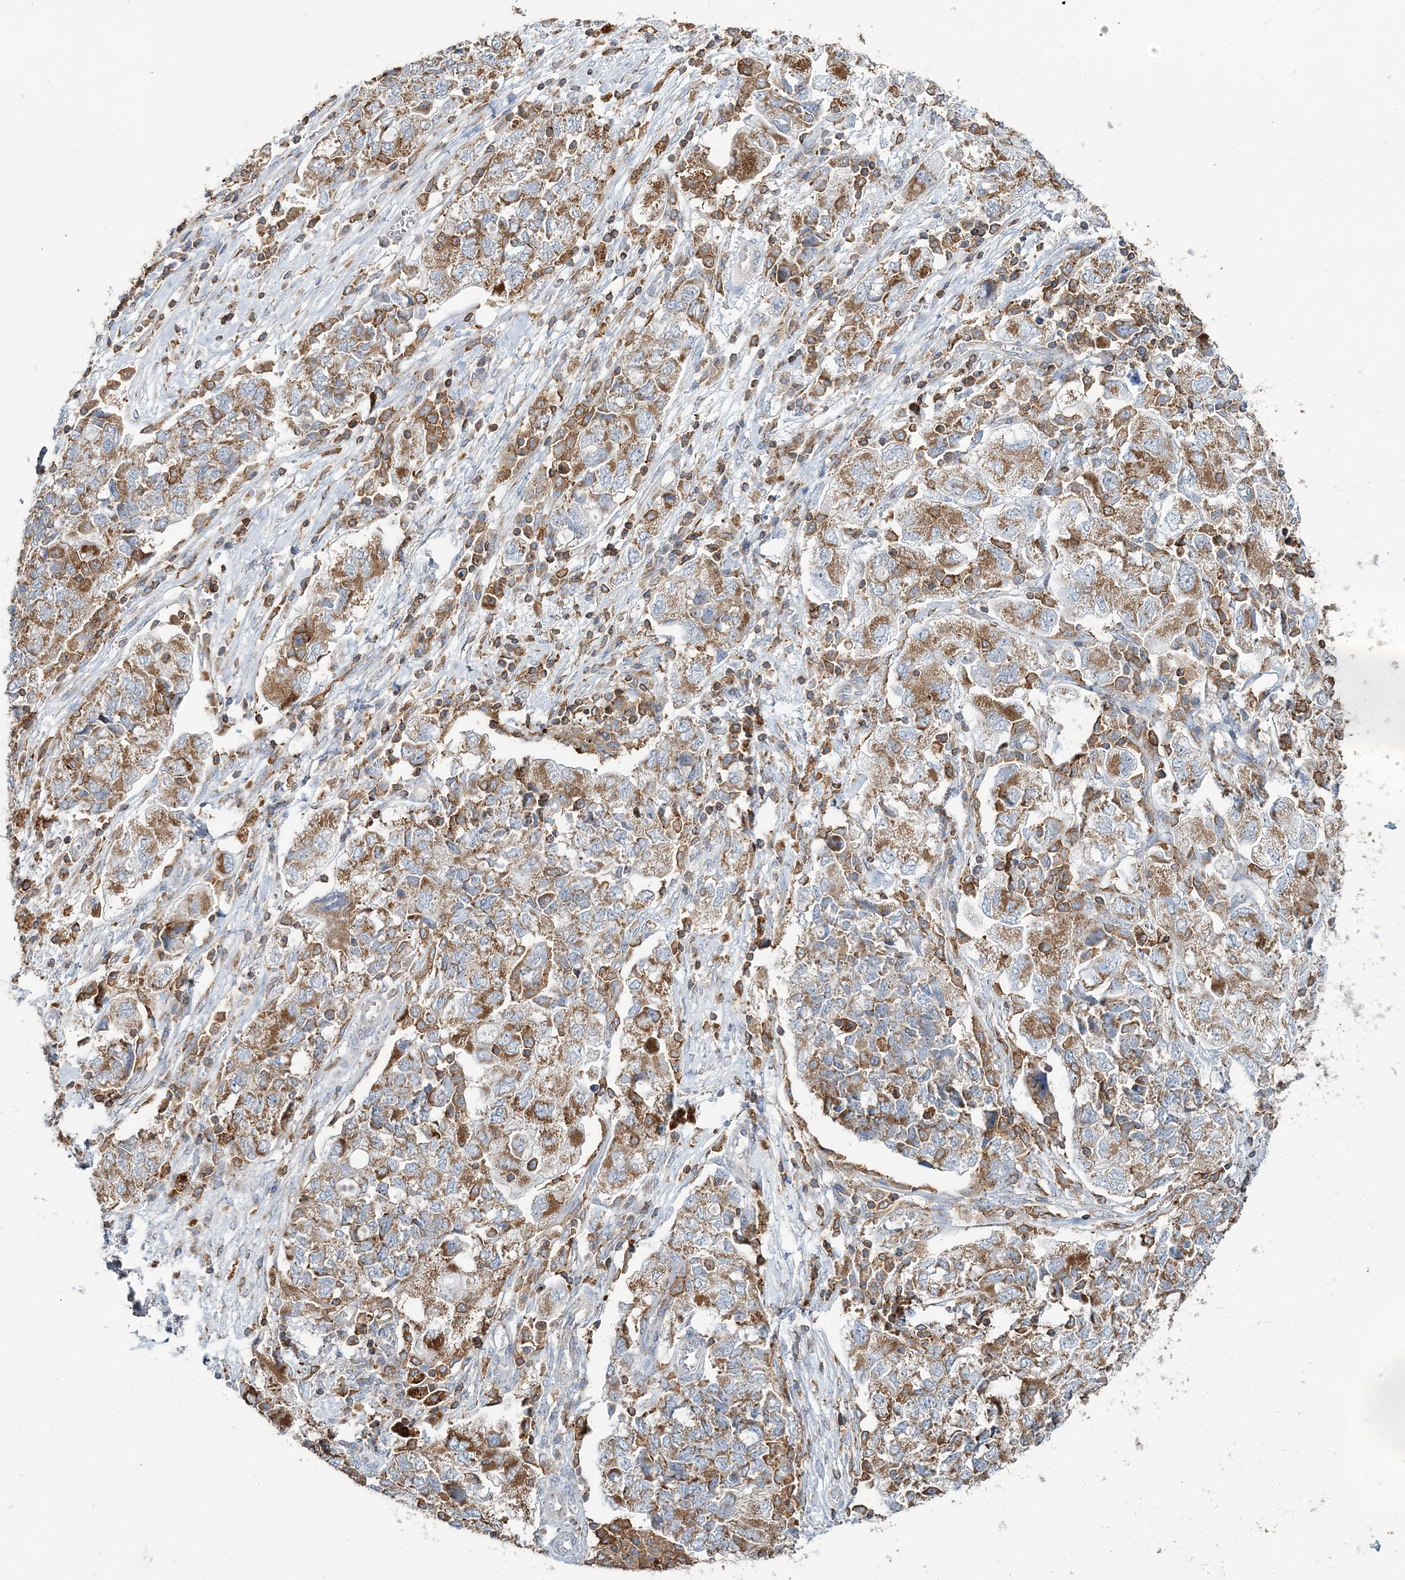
{"staining": {"intensity": "moderate", "quantity": ">75%", "location": "cytoplasmic/membranous"}, "tissue": "ovarian cancer", "cell_type": "Tumor cells", "image_type": "cancer", "snomed": [{"axis": "morphology", "description": "Carcinoma, NOS"}, {"axis": "morphology", "description": "Cystadenocarcinoma, serous, NOS"}, {"axis": "topography", "description": "Ovary"}], "caption": "An image of ovarian carcinoma stained for a protein shows moderate cytoplasmic/membranous brown staining in tumor cells. (DAB = brown stain, brightfield microscopy at high magnification).", "gene": "TMLHE", "patient": {"sex": "female", "age": 69}}